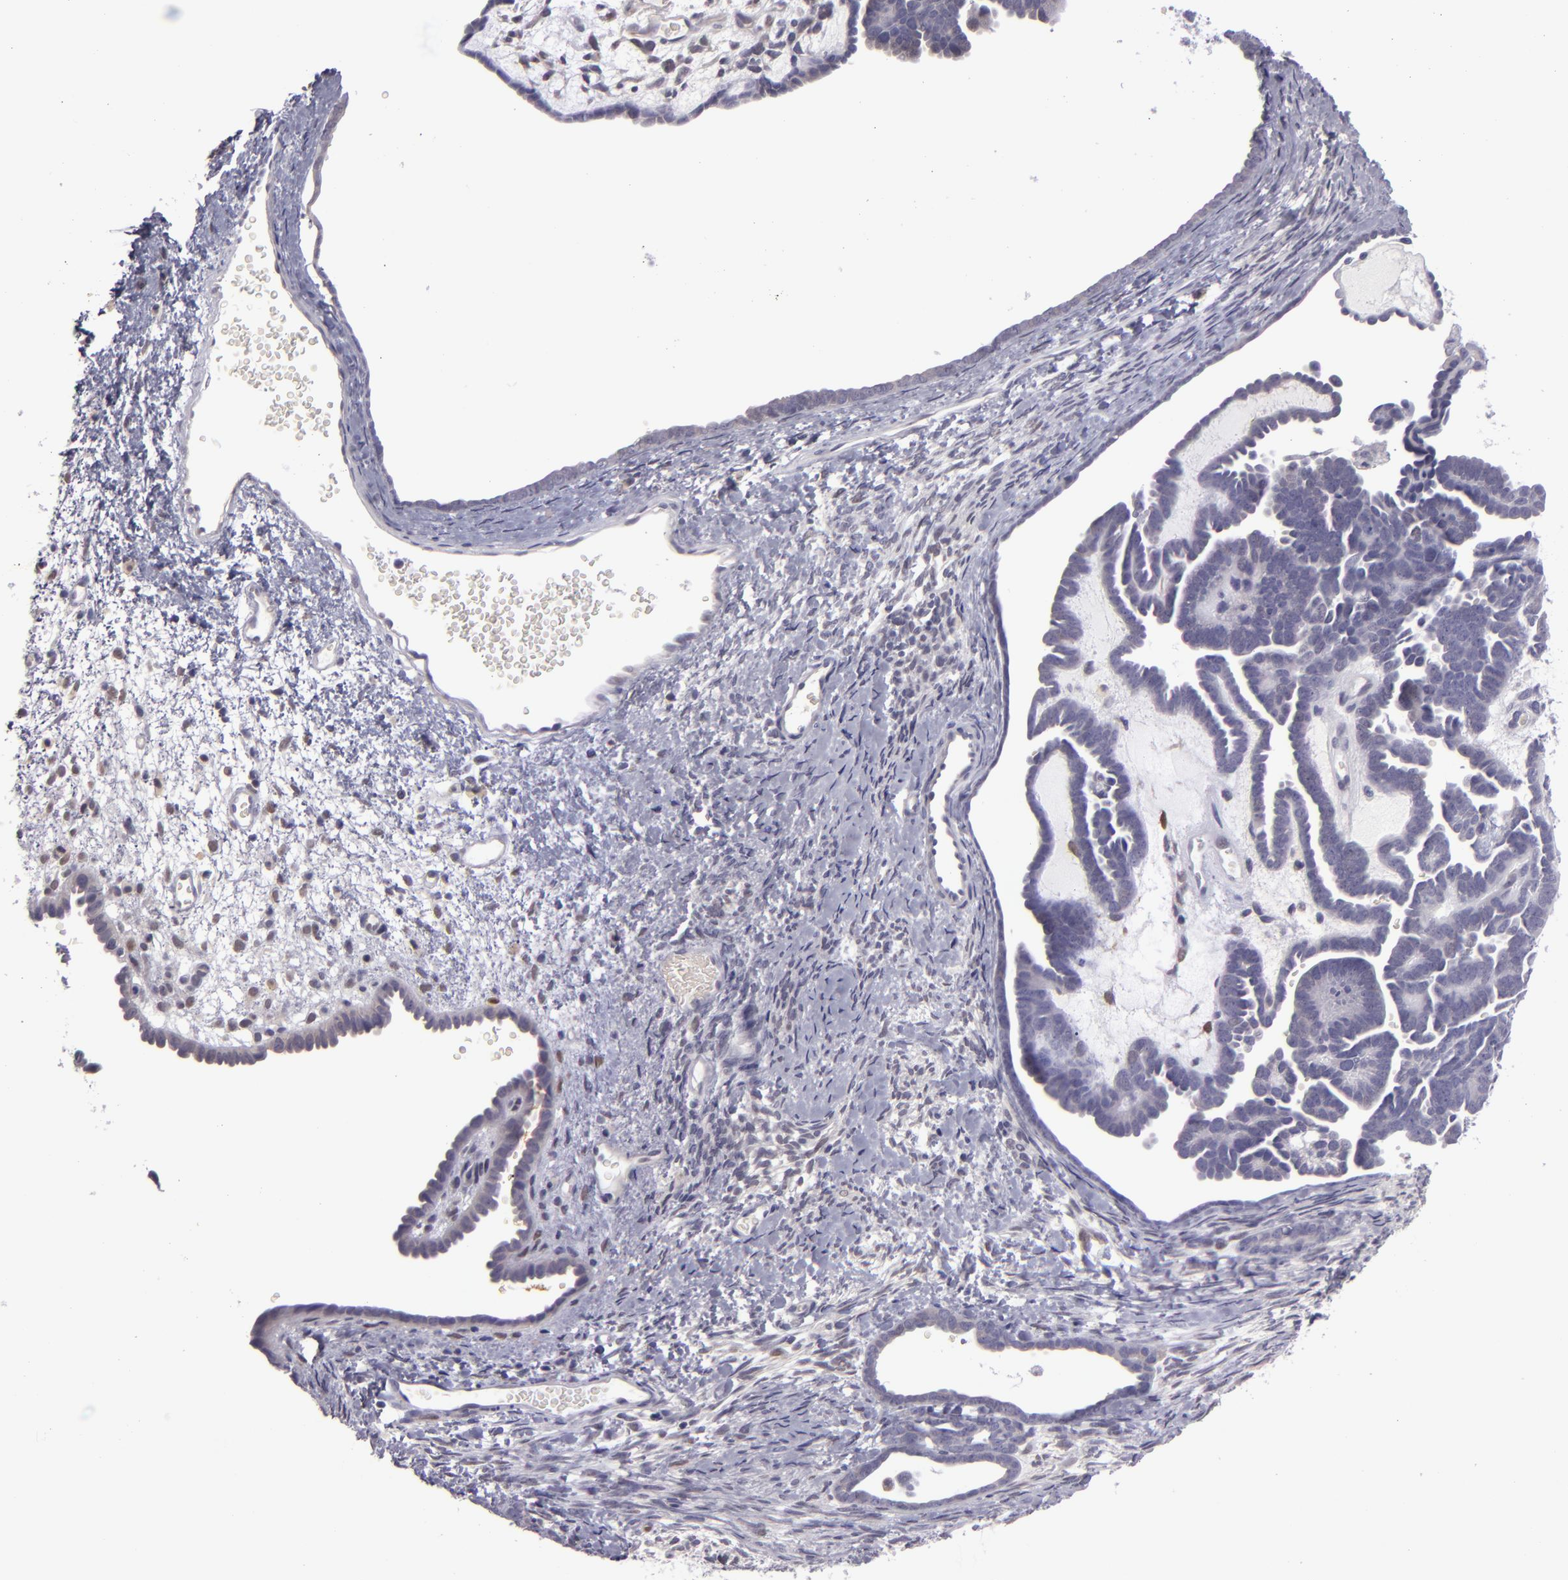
{"staining": {"intensity": "negative", "quantity": "none", "location": "none"}, "tissue": "endometrial cancer", "cell_type": "Tumor cells", "image_type": "cancer", "snomed": [{"axis": "morphology", "description": "Neoplasm, malignant, NOS"}, {"axis": "topography", "description": "Endometrium"}], "caption": "Tumor cells show no significant protein expression in endometrial cancer.", "gene": "SNCB", "patient": {"sex": "female", "age": 74}}